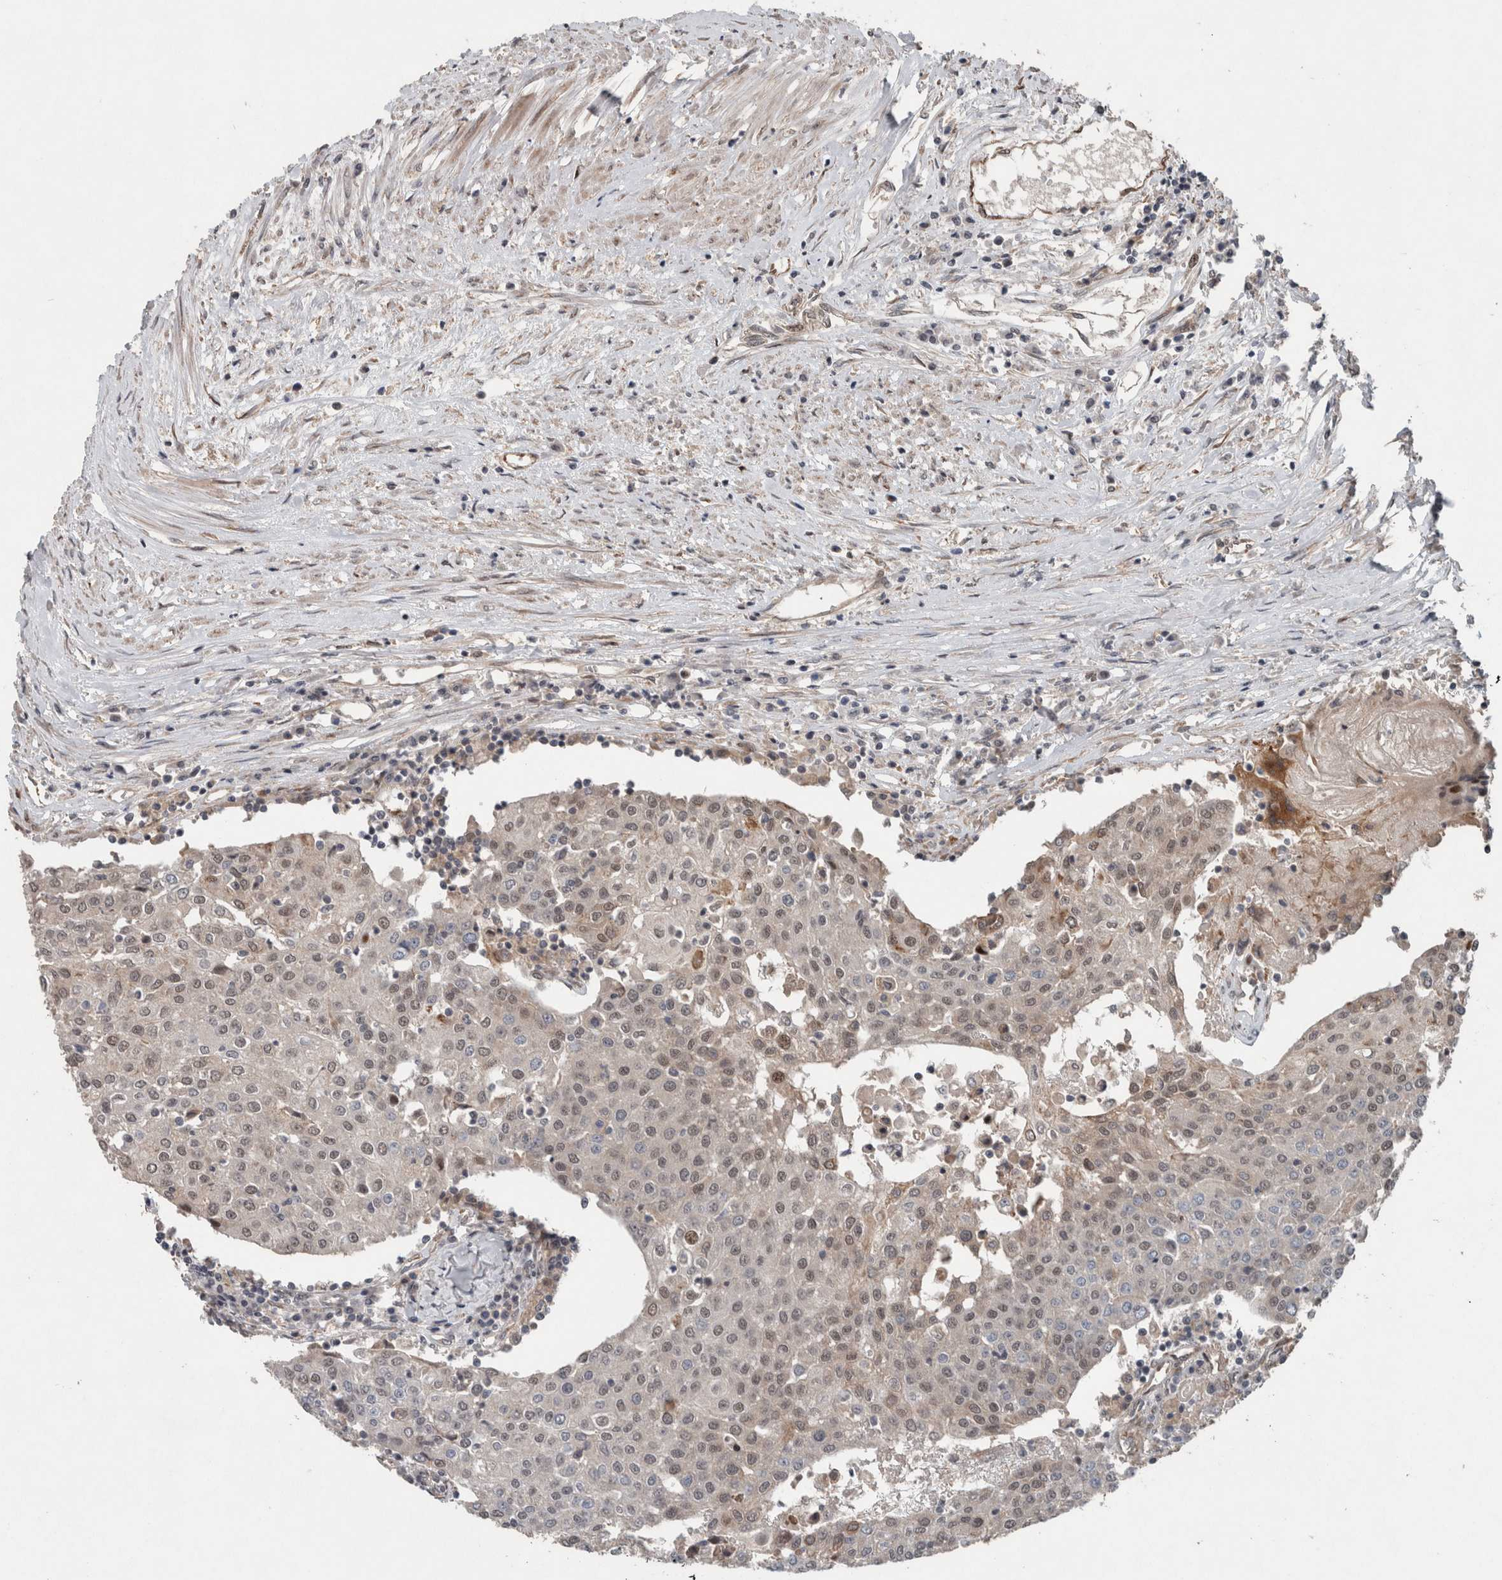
{"staining": {"intensity": "moderate", "quantity": "<25%", "location": "cytoplasmic/membranous,nuclear"}, "tissue": "urothelial cancer", "cell_type": "Tumor cells", "image_type": "cancer", "snomed": [{"axis": "morphology", "description": "Urothelial carcinoma, High grade"}, {"axis": "topography", "description": "Urinary bladder"}], "caption": "IHC image of neoplastic tissue: human urothelial cancer stained using IHC displays low levels of moderate protein expression localized specifically in the cytoplasmic/membranous and nuclear of tumor cells, appearing as a cytoplasmic/membranous and nuclear brown color.", "gene": "GIMAP6", "patient": {"sex": "female", "age": 85}}